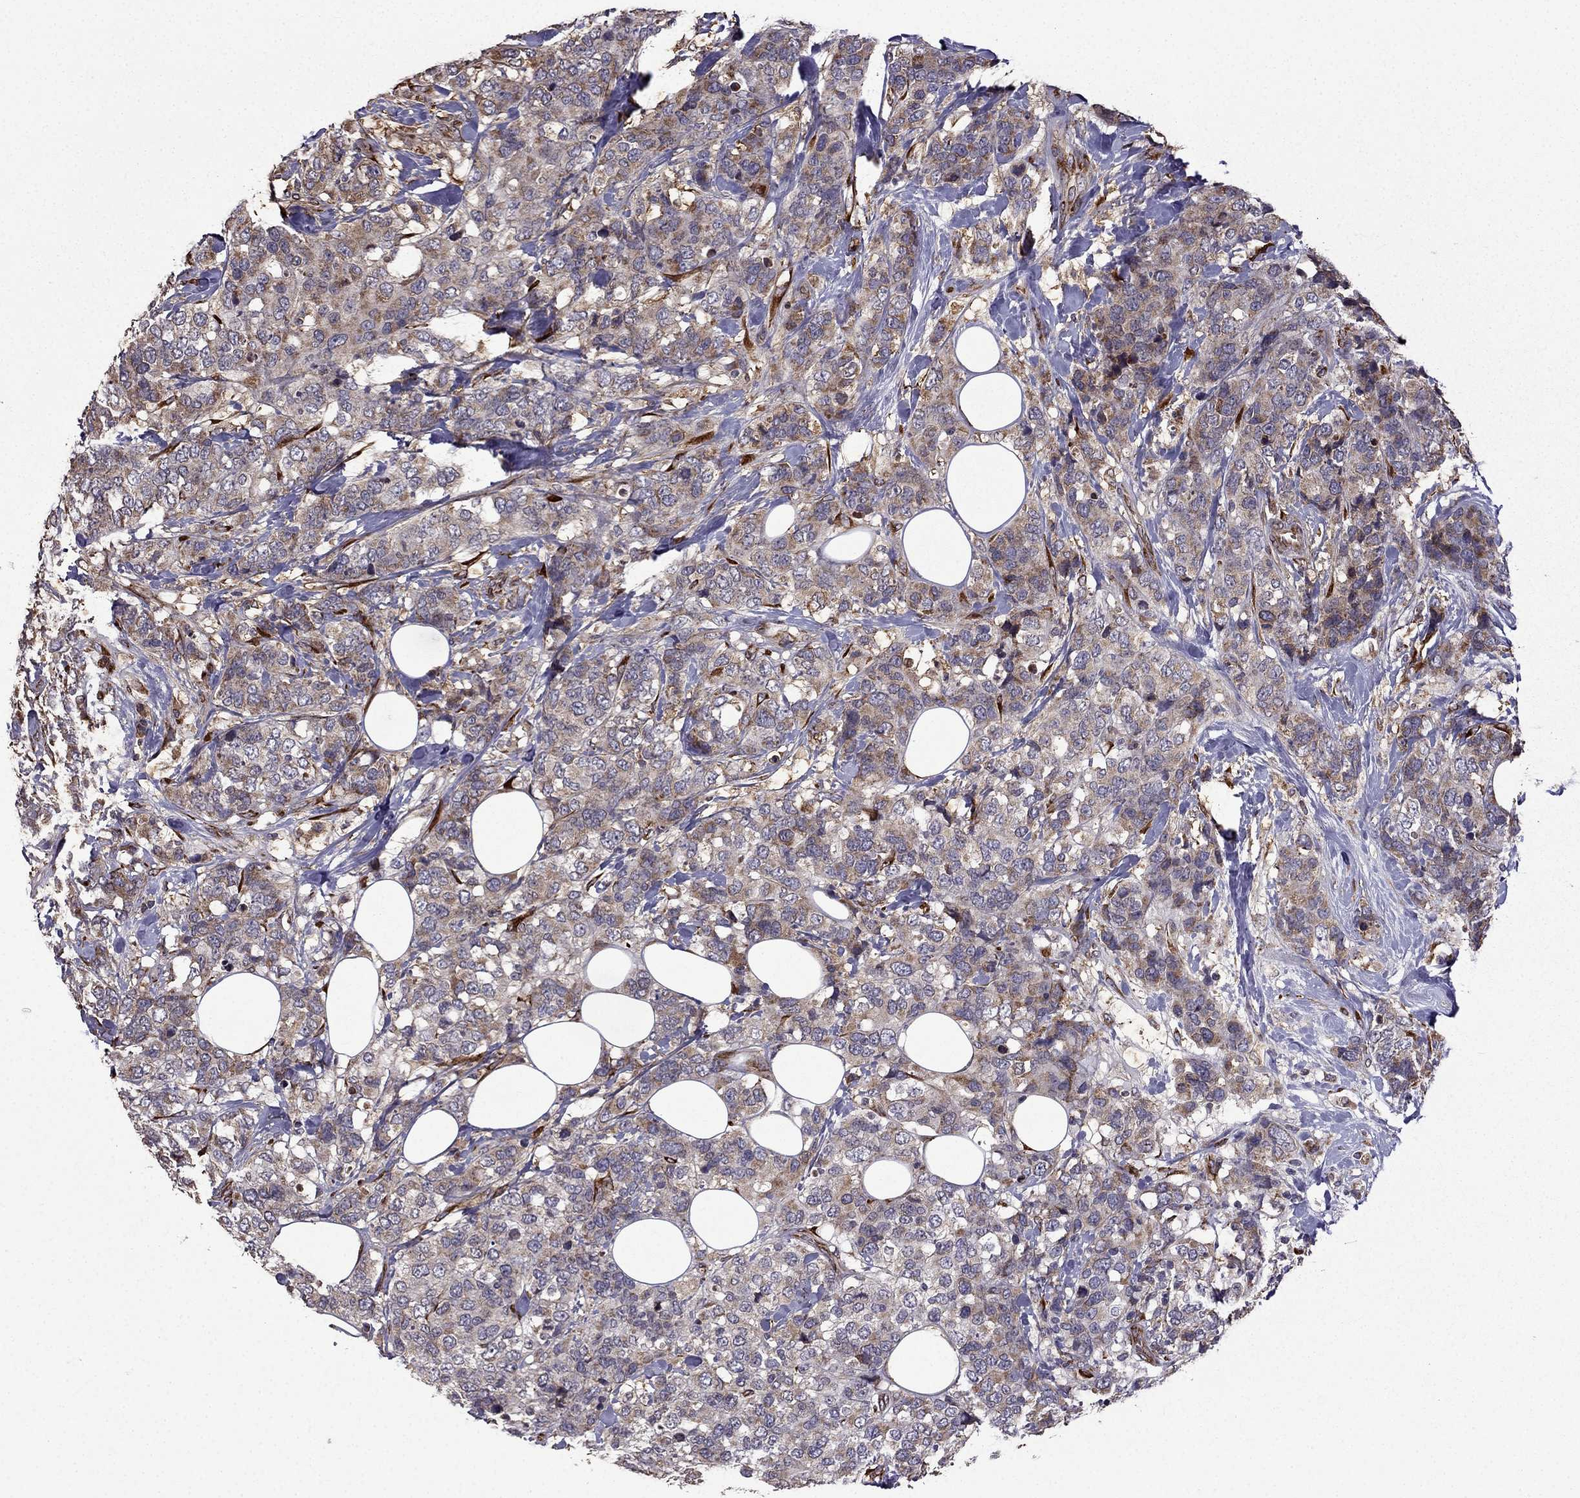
{"staining": {"intensity": "moderate", "quantity": ">75%", "location": "cytoplasmic/membranous"}, "tissue": "breast cancer", "cell_type": "Tumor cells", "image_type": "cancer", "snomed": [{"axis": "morphology", "description": "Lobular carcinoma"}, {"axis": "topography", "description": "Breast"}], "caption": "This image shows immunohistochemistry (IHC) staining of human breast lobular carcinoma, with medium moderate cytoplasmic/membranous positivity in about >75% of tumor cells.", "gene": "IKBIP", "patient": {"sex": "female", "age": 59}}